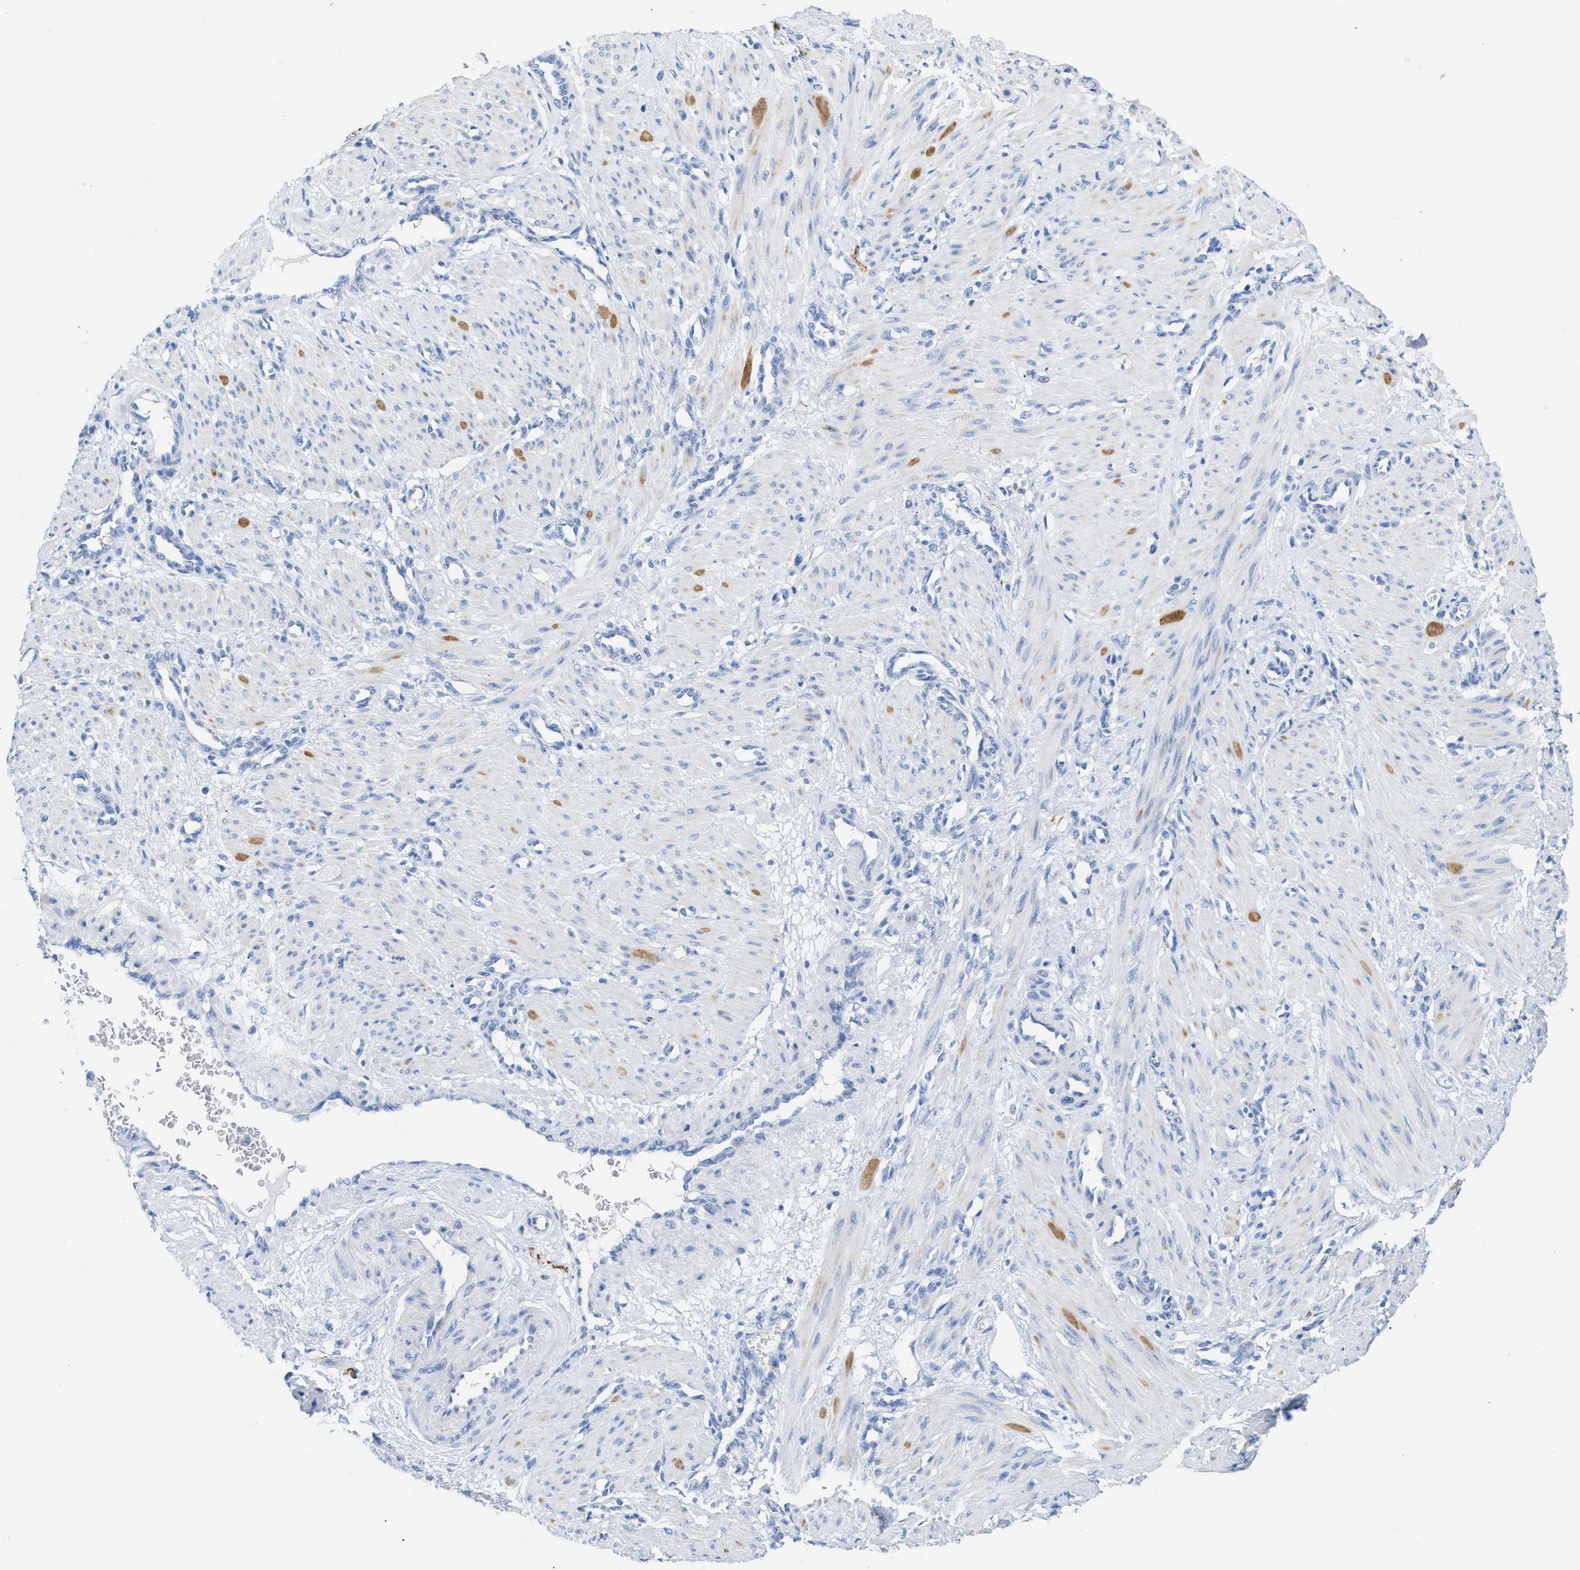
{"staining": {"intensity": "negative", "quantity": "none", "location": "none"}, "tissue": "smooth muscle", "cell_type": "Smooth muscle cells", "image_type": "normal", "snomed": [{"axis": "morphology", "description": "Normal tissue, NOS"}, {"axis": "topography", "description": "Endometrium"}], "caption": "There is no significant expression in smooth muscle cells of smooth muscle. Nuclei are stained in blue.", "gene": "ANKFN1", "patient": {"sex": "female", "age": 33}}